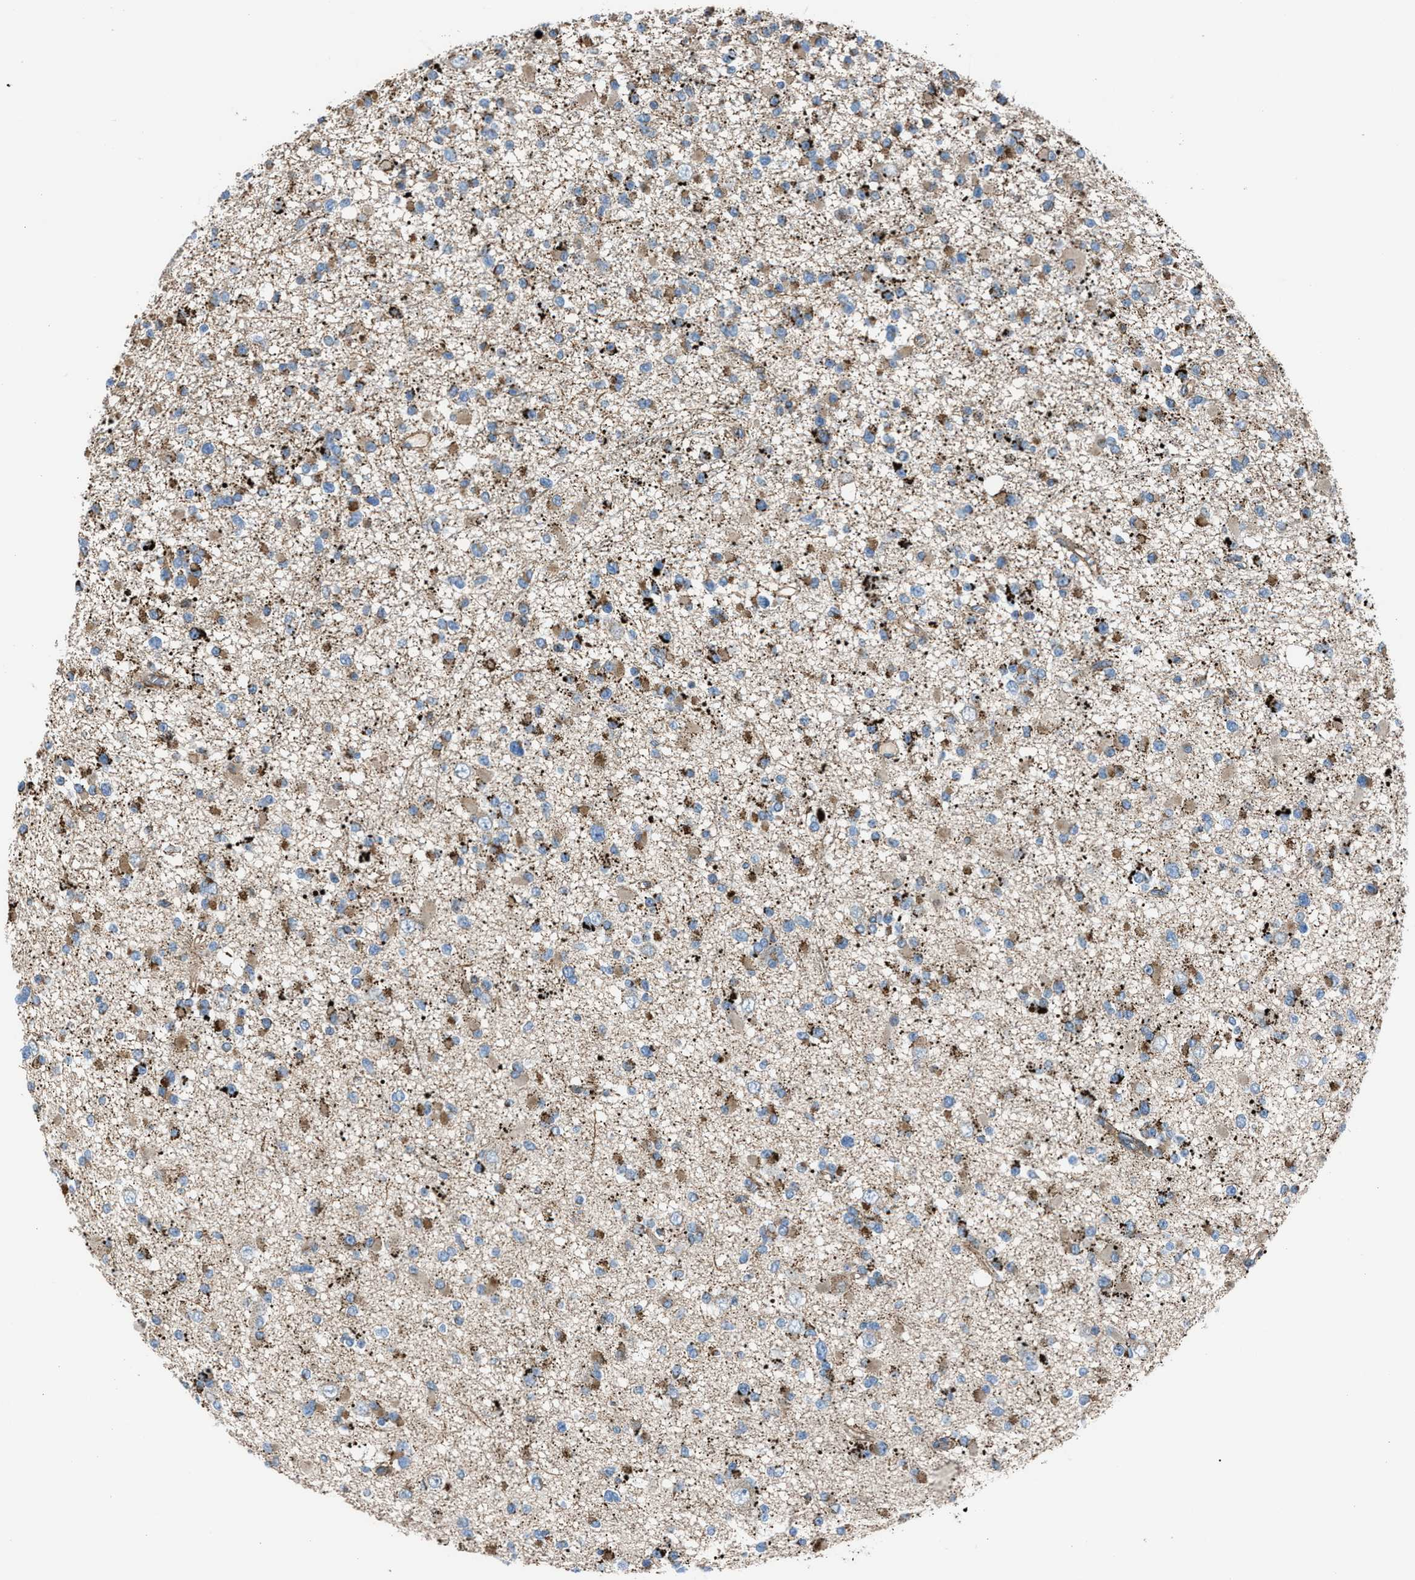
{"staining": {"intensity": "moderate", "quantity": ">75%", "location": "cytoplasmic/membranous"}, "tissue": "glioma", "cell_type": "Tumor cells", "image_type": "cancer", "snomed": [{"axis": "morphology", "description": "Glioma, malignant, Low grade"}, {"axis": "topography", "description": "Brain"}], "caption": "Moderate cytoplasmic/membranous staining for a protein is seen in approximately >75% of tumor cells of malignant glioma (low-grade) using immunohistochemistry (IHC).", "gene": "SLC10A3", "patient": {"sex": "female", "age": 22}}